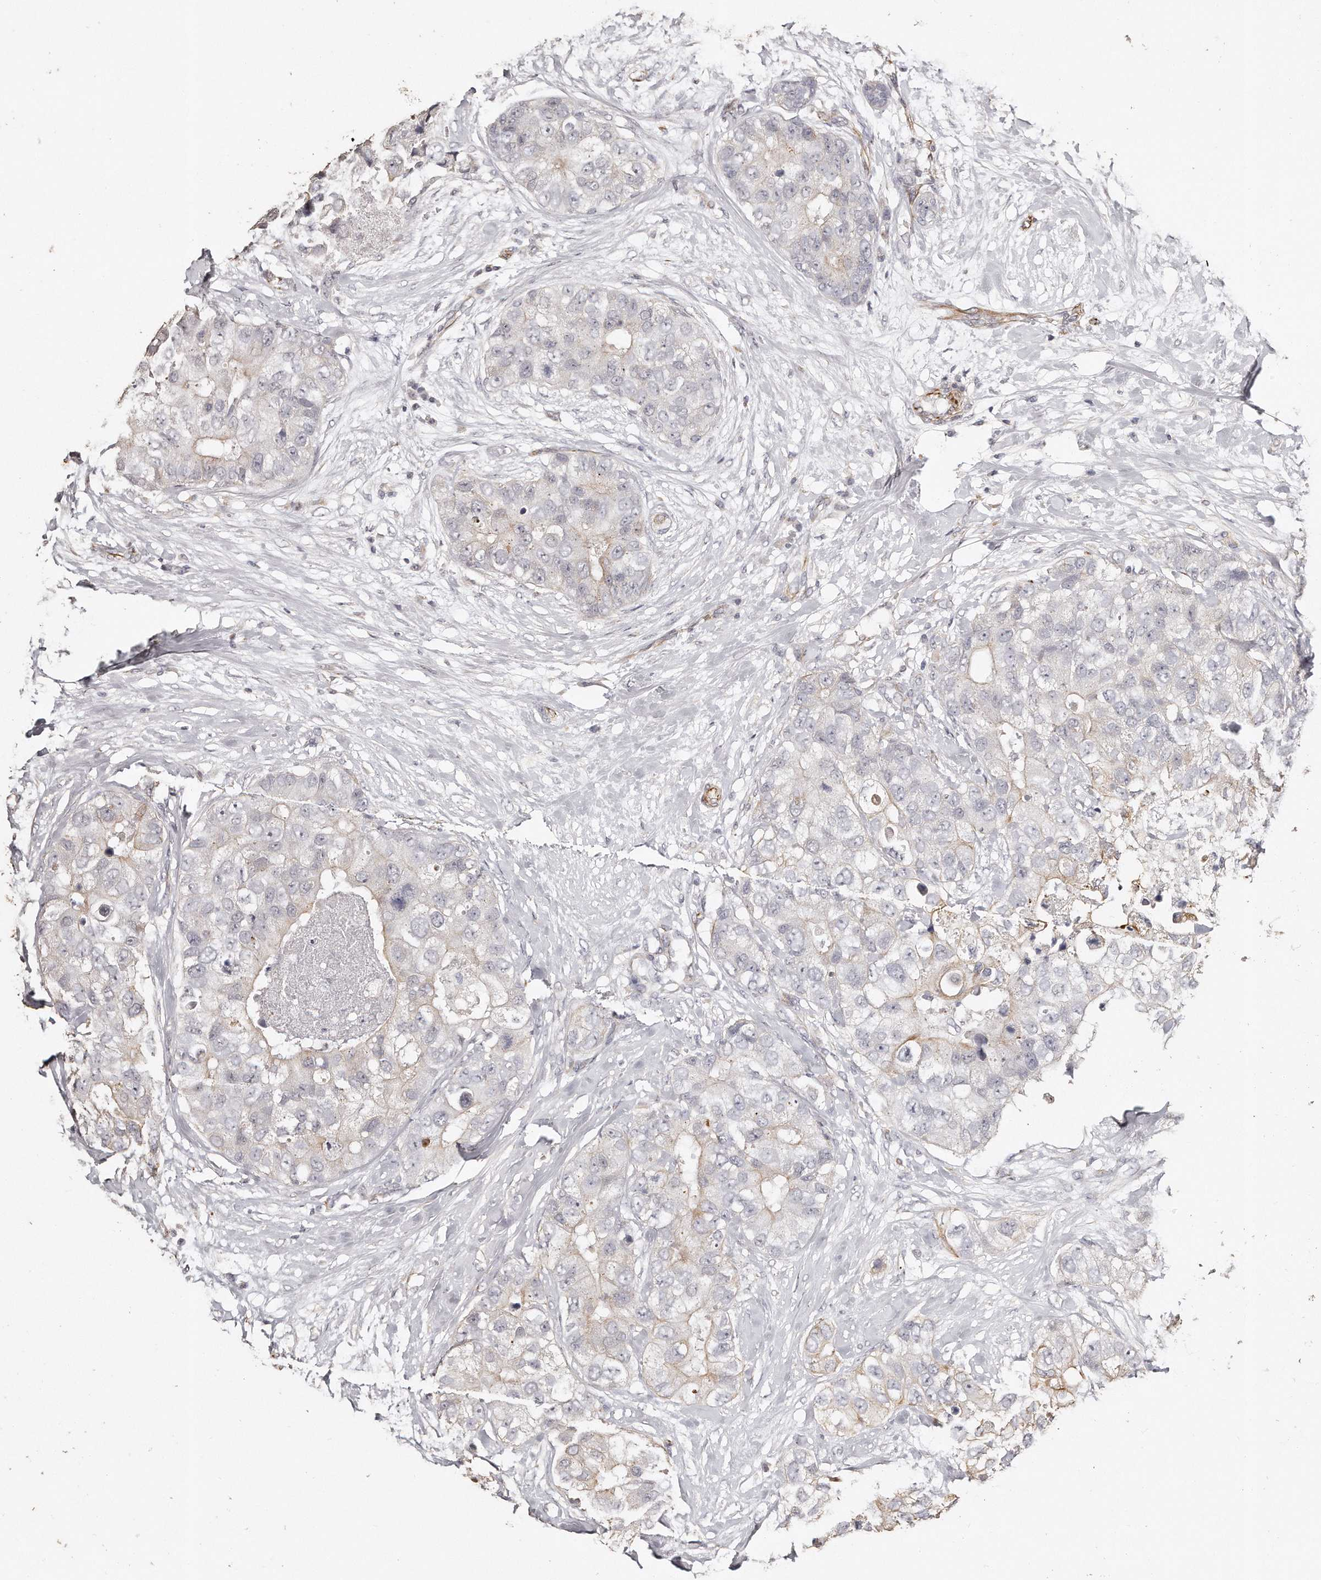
{"staining": {"intensity": "negative", "quantity": "none", "location": "none"}, "tissue": "breast cancer", "cell_type": "Tumor cells", "image_type": "cancer", "snomed": [{"axis": "morphology", "description": "Duct carcinoma"}, {"axis": "topography", "description": "Breast"}], "caption": "The histopathology image reveals no significant positivity in tumor cells of intraductal carcinoma (breast).", "gene": "ZYG11A", "patient": {"sex": "female", "age": 62}}